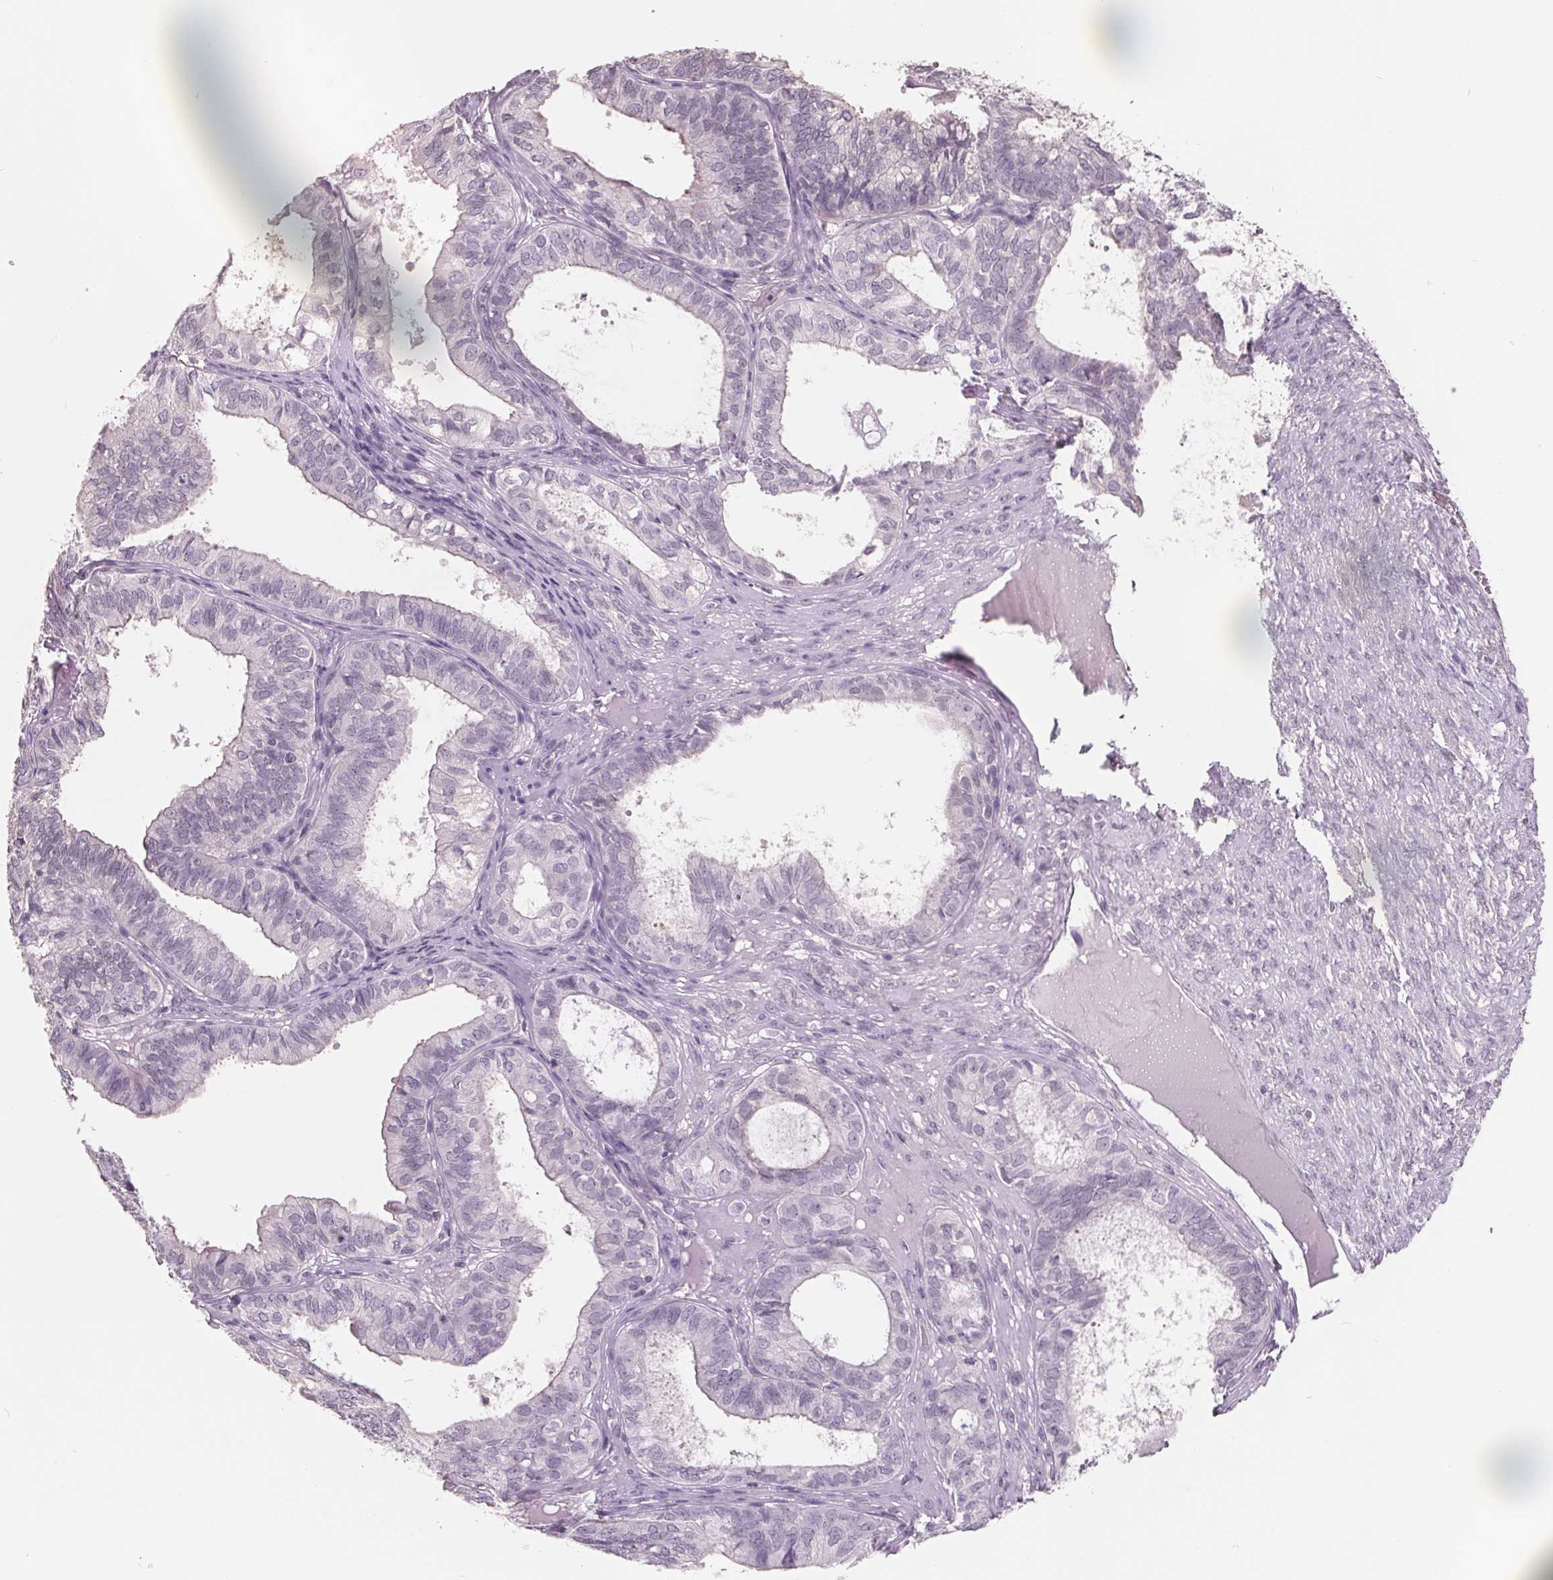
{"staining": {"intensity": "negative", "quantity": "none", "location": "none"}, "tissue": "ovarian cancer", "cell_type": "Tumor cells", "image_type": "cancer", "snomed": [{"axis": "morphology", "description": "Carcinoma, endometroid"}, {"axis": "topography", "description": "Ovary"}], "caption": "Immunohistochemistry micrograph of ovarian cancer (endometroid carcinoma) stained for a protein (brown), which demonstrates no staining in tumor cells.", "gene": "FTCD", "patient": {"sex": "female", "age": 64}}